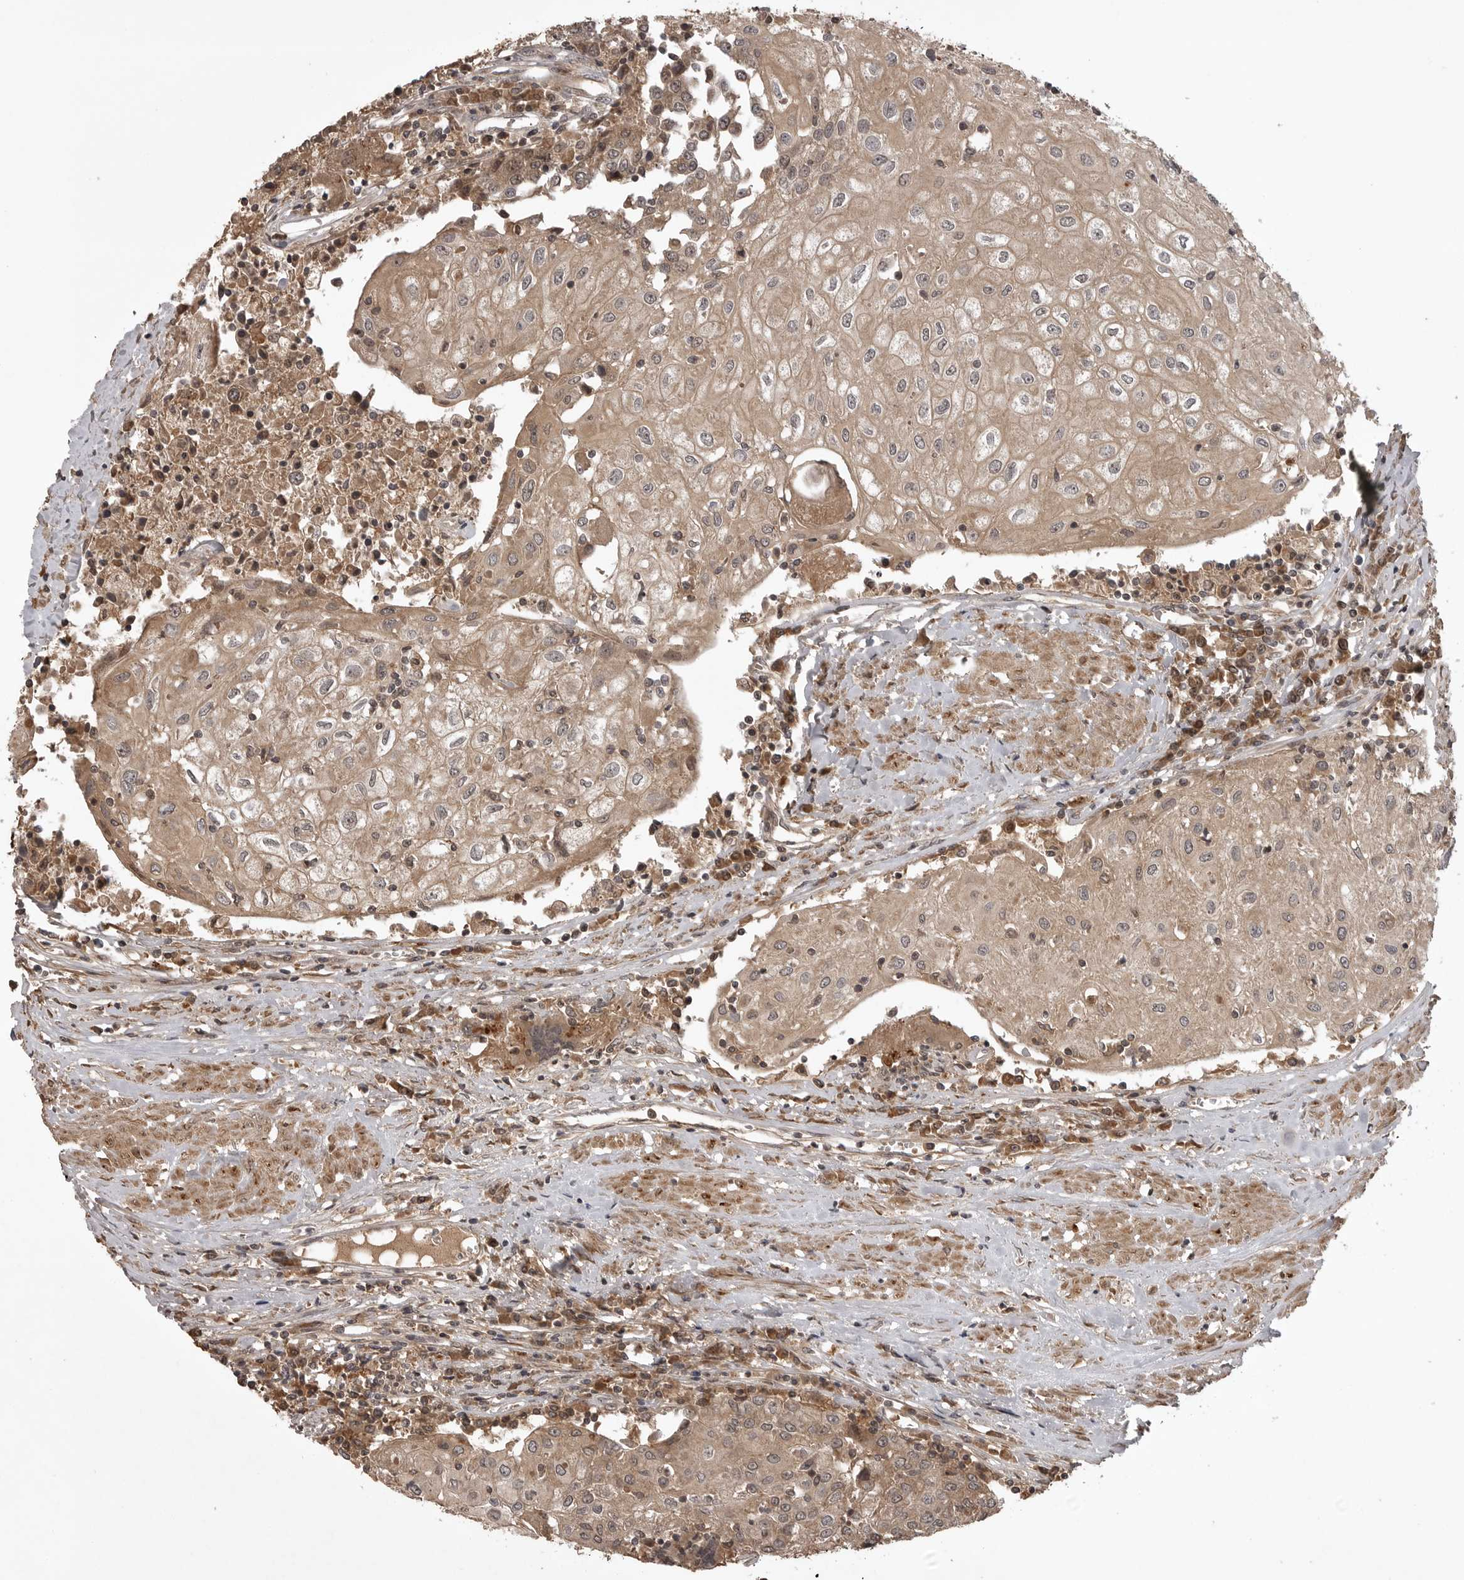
{"staining": {"intensity": "moderate", "quantity": ">75%", "location": "cytoplasmic/membranous"}, "tissue": "urothelial cancer", "cell_type": "Tumor cells", "image_type": "cancer", "snomed": [{"axis": "morphology", "description": "Urothelial carcinoma, High grade"}, {"axis": "topography", "description": "Urinary bladder"}], "caption": "Urothelial carcinoma (high-grade) stained with a protein marker shows moderate staining in tumor cells.", "gene": "AKAP7", "patient": {"sex": "female", "age": 85}}